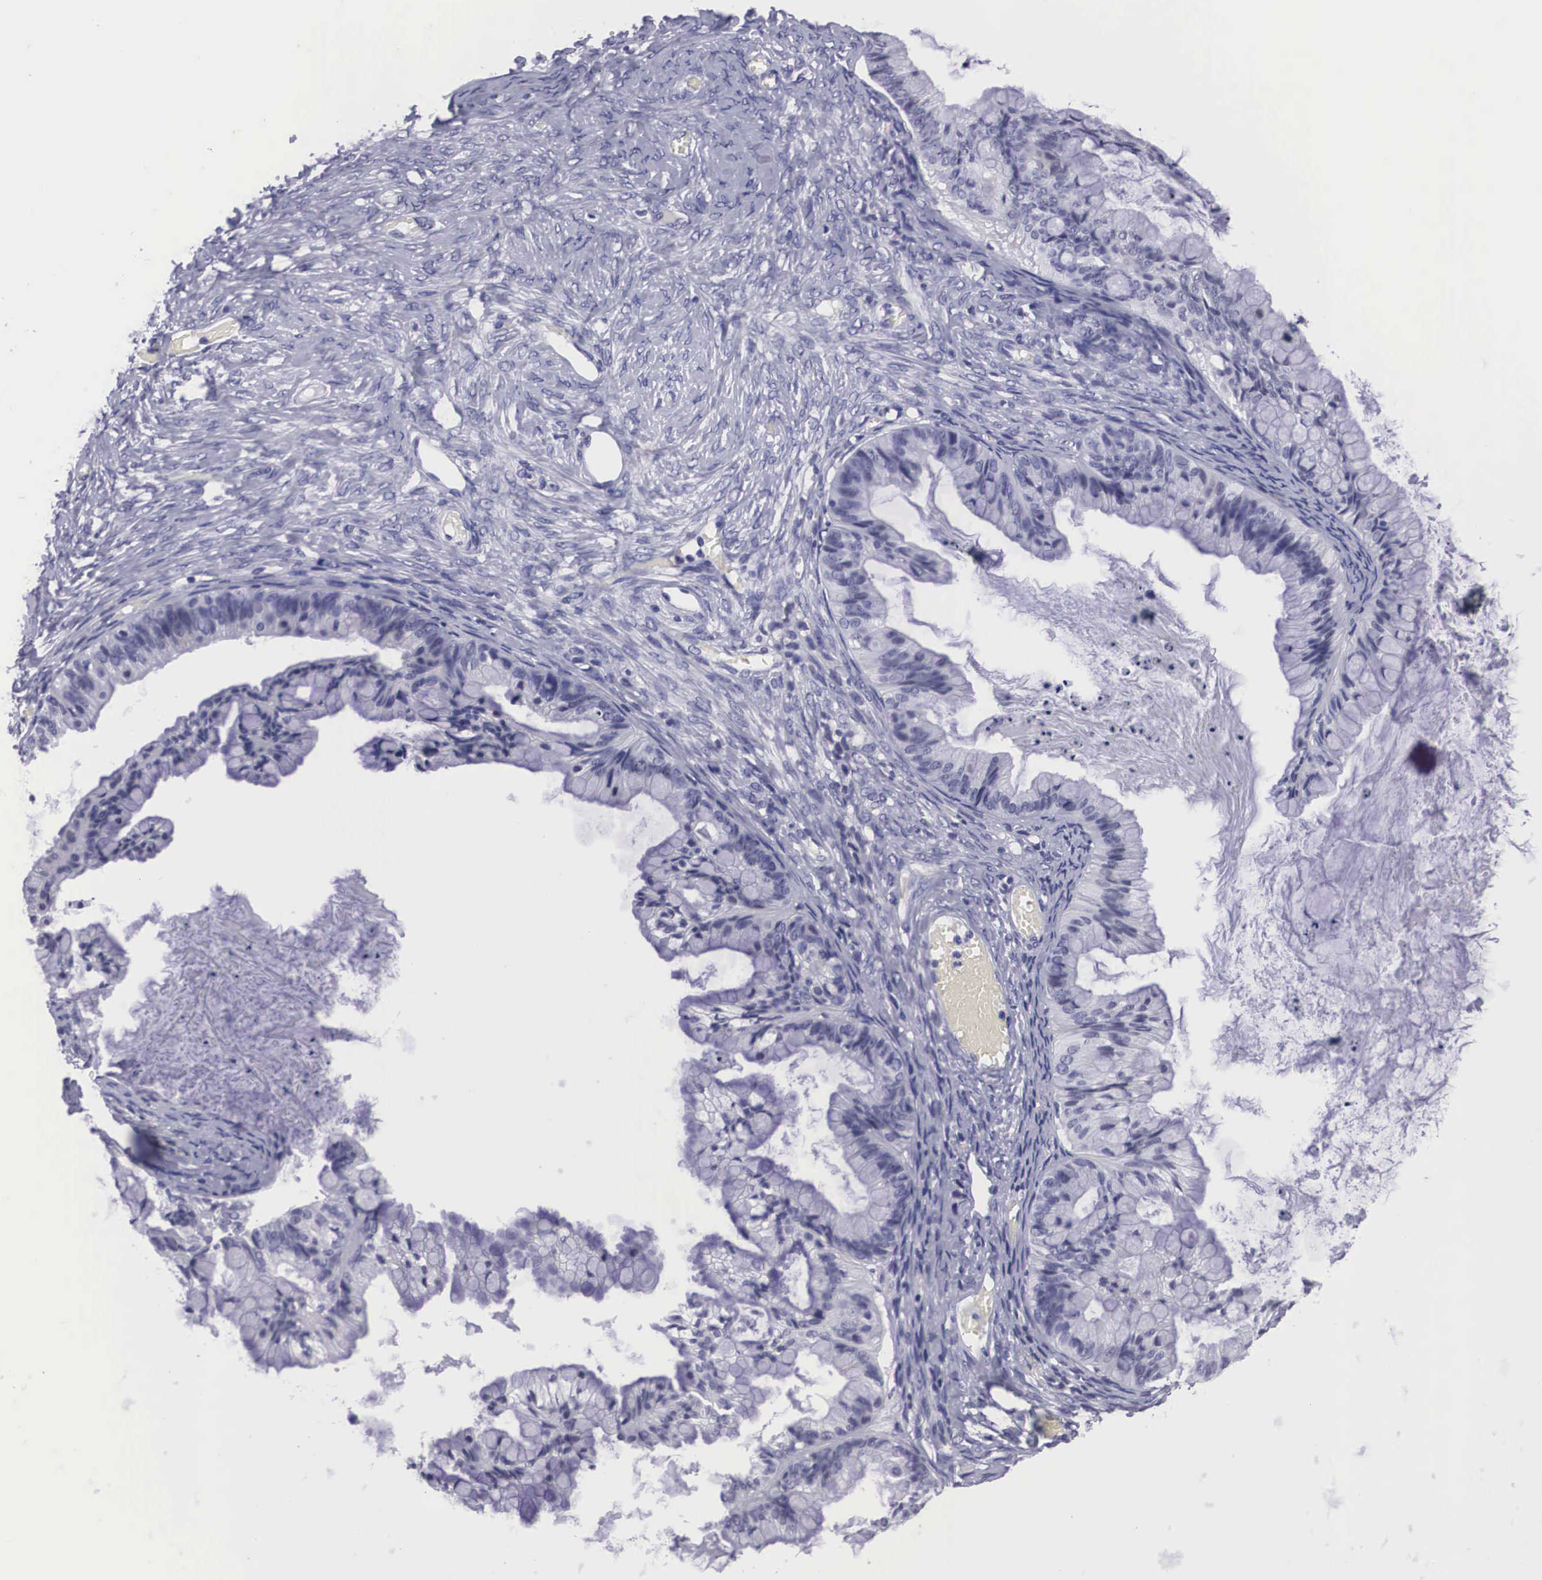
{"staining": {"intensity": "negative", "quantity": "none", "location": "none"}, "tissue": "ovarian cancer", "cell_type": "Tumor cells", "image_type": "cancer", "snomed": [{"axis": "morphology", "description": "Cystadenocarcinoma, mucinous, NOS"}, {"axis": "topography", "description": "Ovary"}], "caption": "This is an immunohistochemistry histopathology image of mucinous cystadenocarcinoma (ovarian). There is no positivity in tumor cells.", "gene": "C22orf31", "patient": {"sex": "female", "age": 57}}